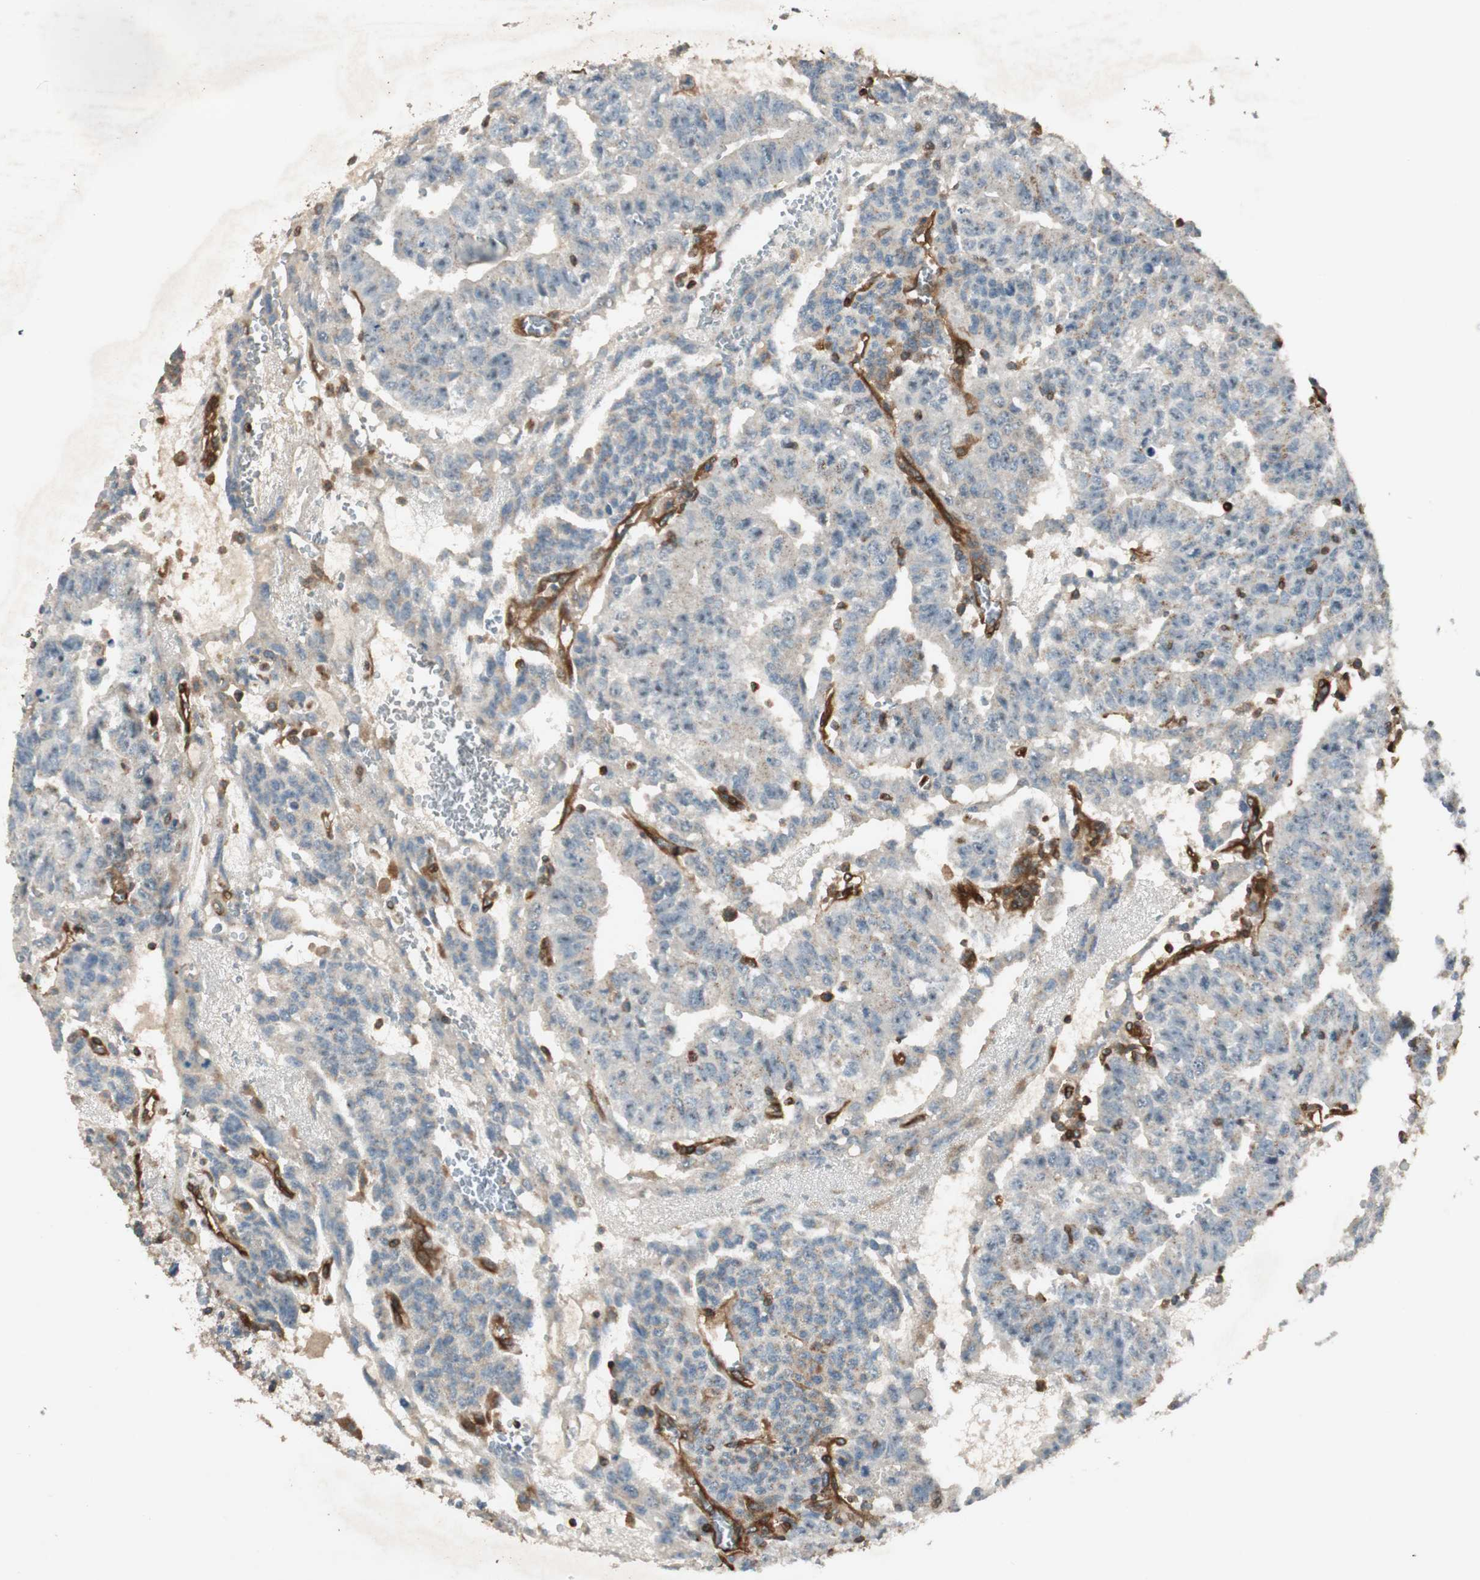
{"staining": {"intensity": "weak", "quantity": "25%-75%", "location": "cytoplasmic/membranous"}, "tissue": "testis cancer", "cell_type": "Tumor cells", "image_type": "cancer", "snomed": [{"axis": "morphology", "description": "Seminoma, NOS"}, {"axis": "morphology", "description": "Carcinoma, Embryonal, NOS"}, {"axis": "topography", "description": "Testis"}], "caption": "About 25%-75% of tumor cells in testis embryonal carcinoma display weak cytoplasmic/membranous protein expression as visualized by brown immunohistochemical staining.", "gene": "BTN3A3", "patient": {"sex": "male", "age": 52}}